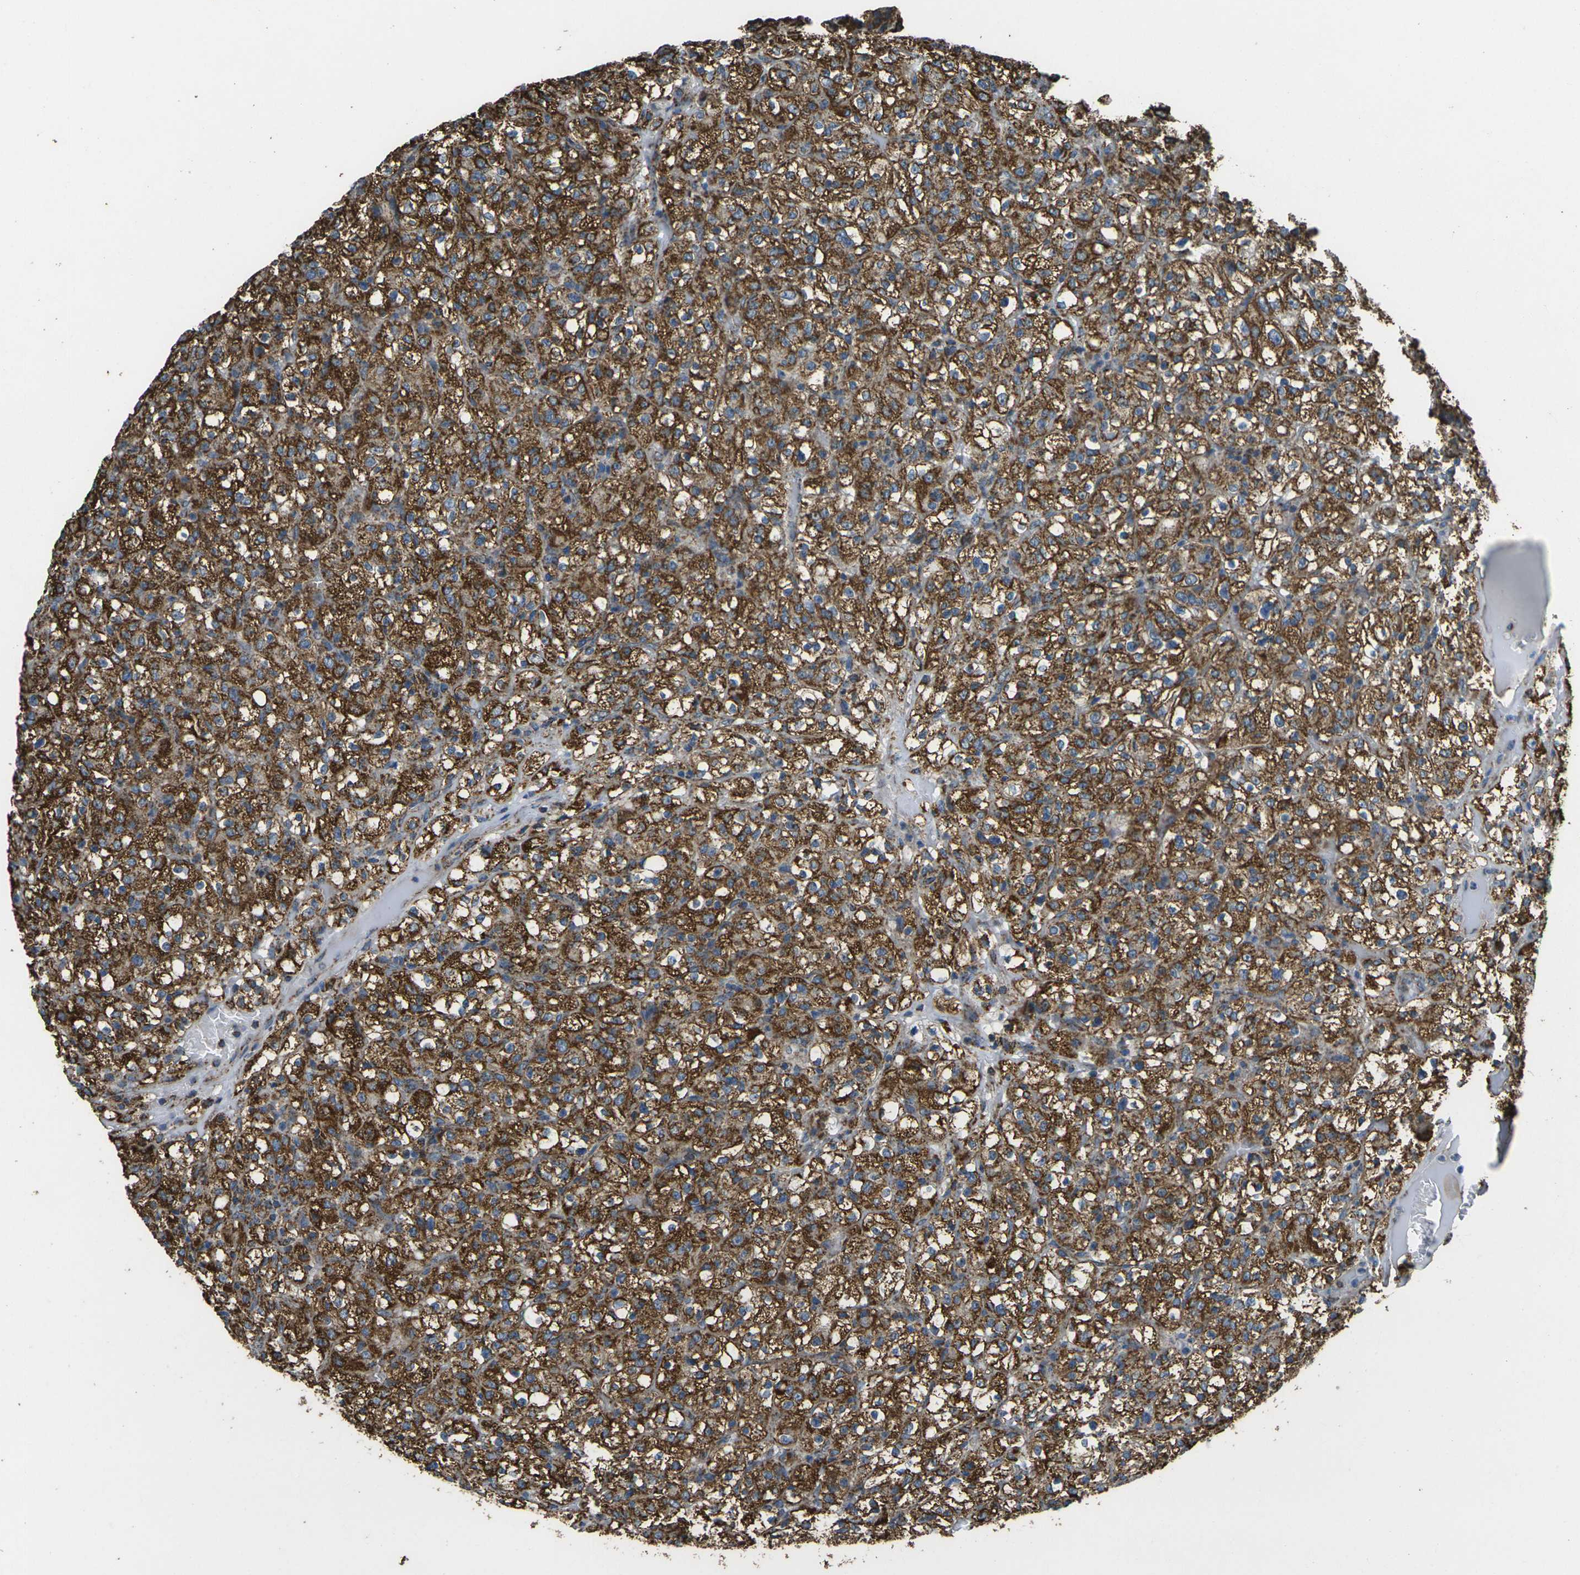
{"staining": {"intensity": "strong", "quantity": ">75%", "location": "cytoplasmic/membranous"}, "tissue": "renal cancer", "cell_type": "Tumor cells", "image_type": "cancer", "snomed": [{"axis": "morphology", "description": "Normal tissue, NOS"}, {"axis": "morphology", "description": "Adenocarcinoma, NOS"}, {"axis": "topography", "description": "Kidney"}], "caption": "Protein expression analysis of adenocarcinoma (renal) reveals strong cytoplasmic/membranous positivity in about >75% of tumor cells.", "gene": "KLHL5", "patient": {"sex": "female", "age": 72}}